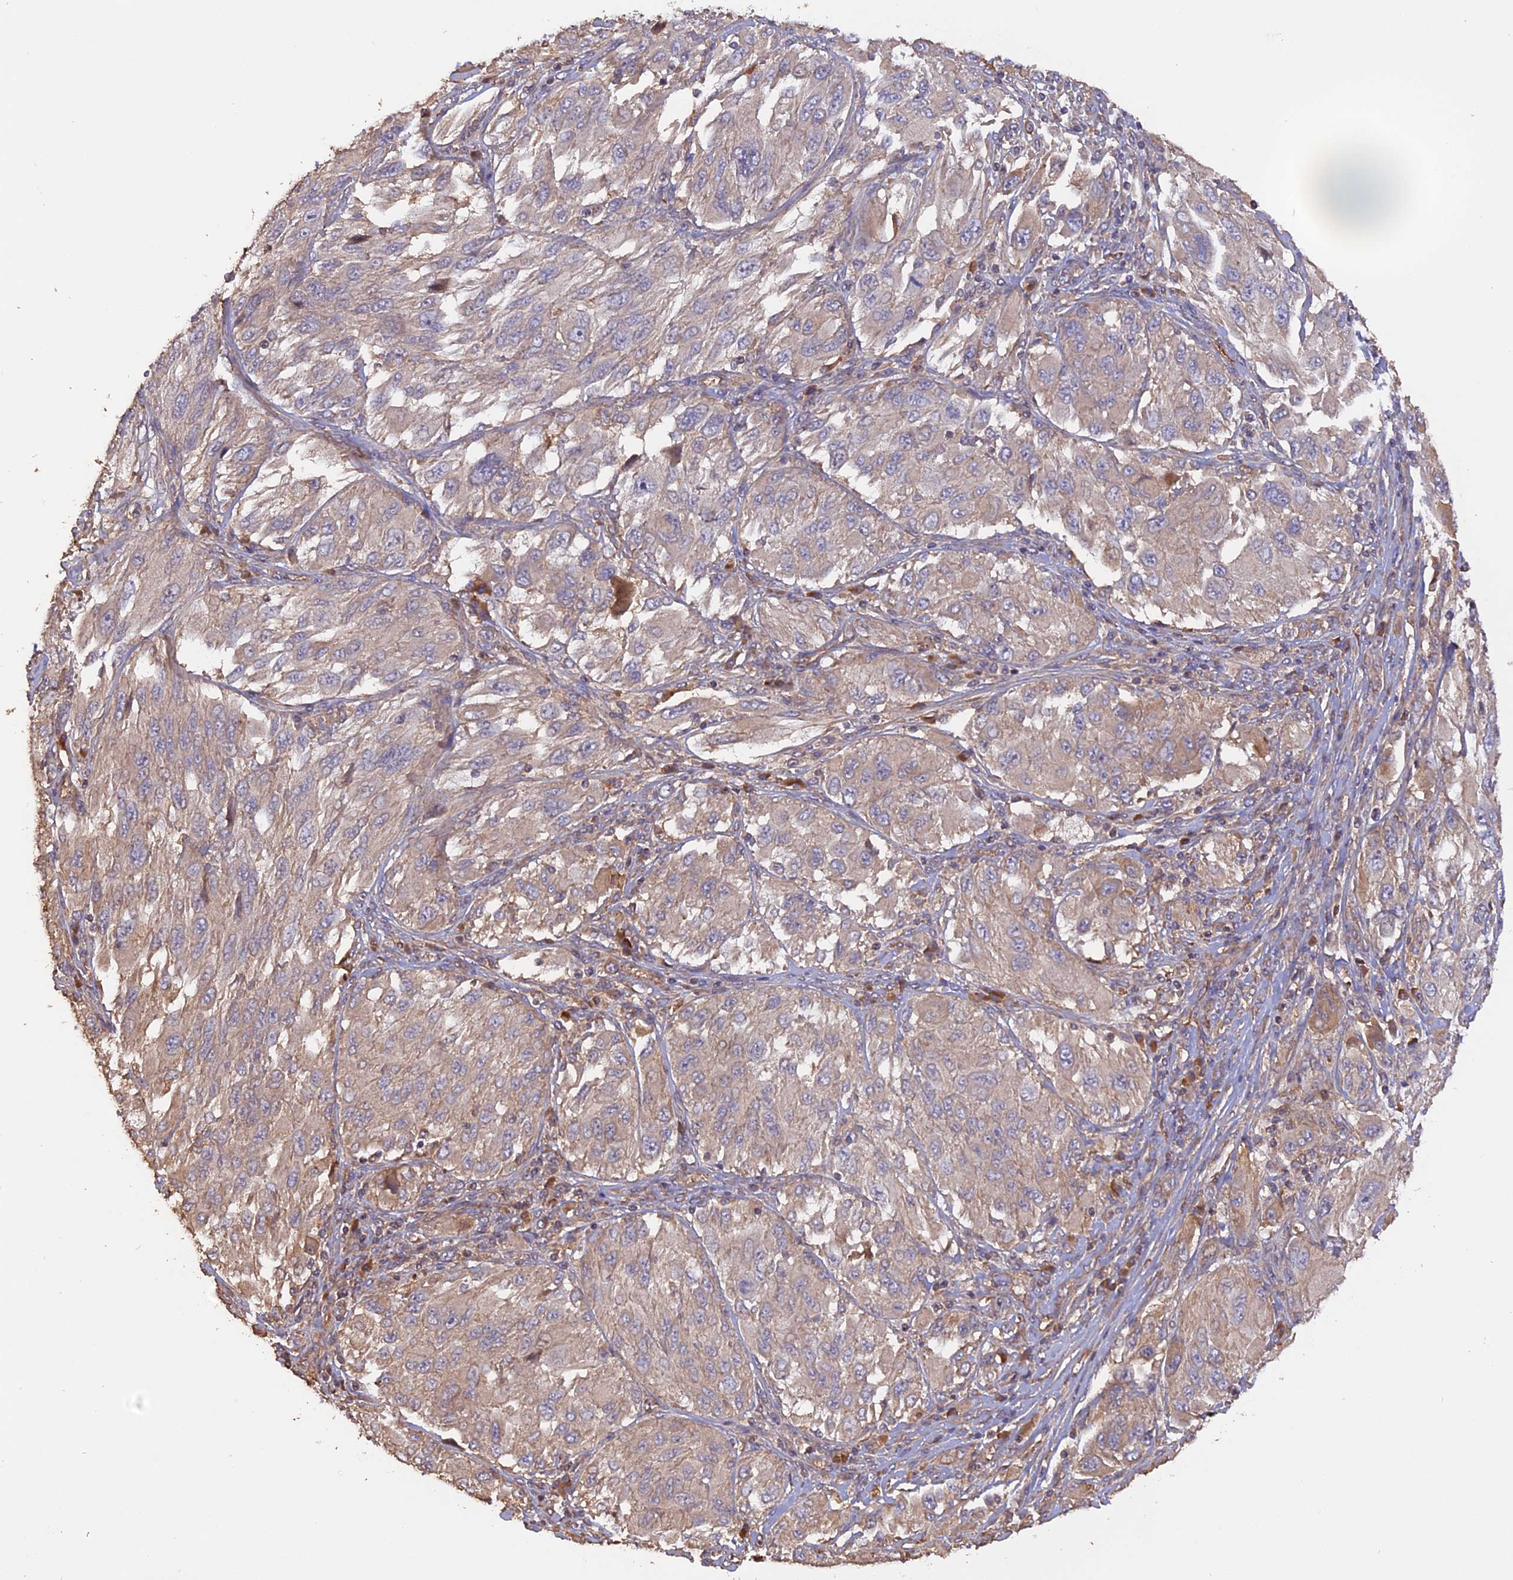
{"staining": {"intensity": "negative", "quantity": "none", "location": "none"}, "tissue": "melanoma", "cell_type": "Tumor cells", "image_type": "cancer", "snomed": [{"axis": "morphology", "description": "Malignant melanoma, NOS"}, {"axis": "topography", "description": "Skin"}], "caption": "There is no significant positivity in tumor cells of melanoma.", "gene": "RASAL1", "patient": {"sex": "female", "age": 91}}